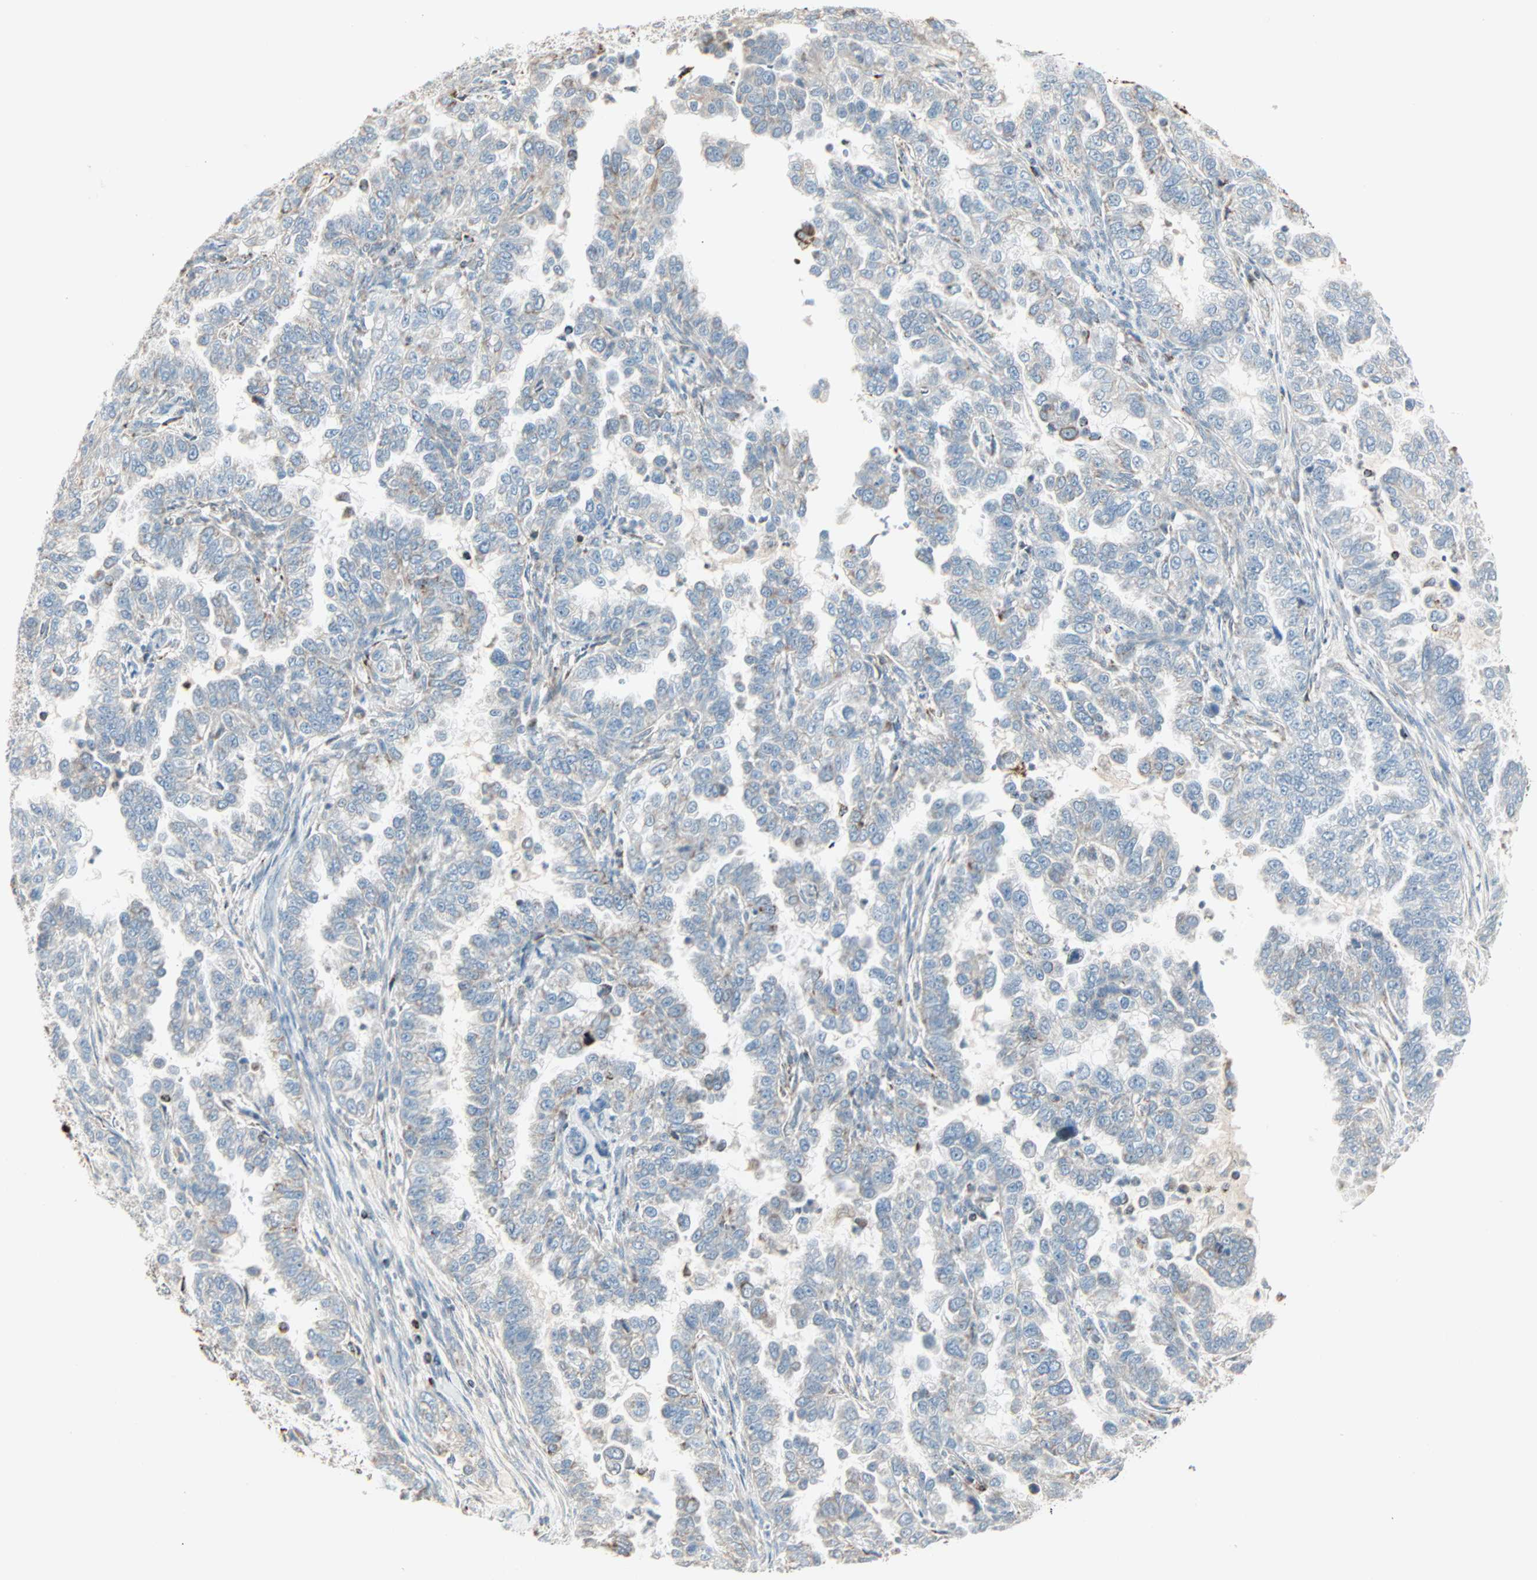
{"staining": {"intensity": "weak", "quantity": "<25%", "location": "cytoplasmic/membranous"}, "tissue": "endometrial cancer", "cell_type": "Tumor cells", "image_type": "cancer", "snomed": [{"axis": "morphology", "description": "Adenocarcinoma, NOS"}, {"axis": "topography", "description": "Endometrium"}], "caption": "Endometrial cancer (adenocarcinoma) was stained to show a protein in brown. There is no significant positivity in tumor cells. (DAB immunohistochemistry visualized using brightfield microscopy, high magnification).", "gene": "IDH2", "patient": {"sex": "female", "age": 85}}